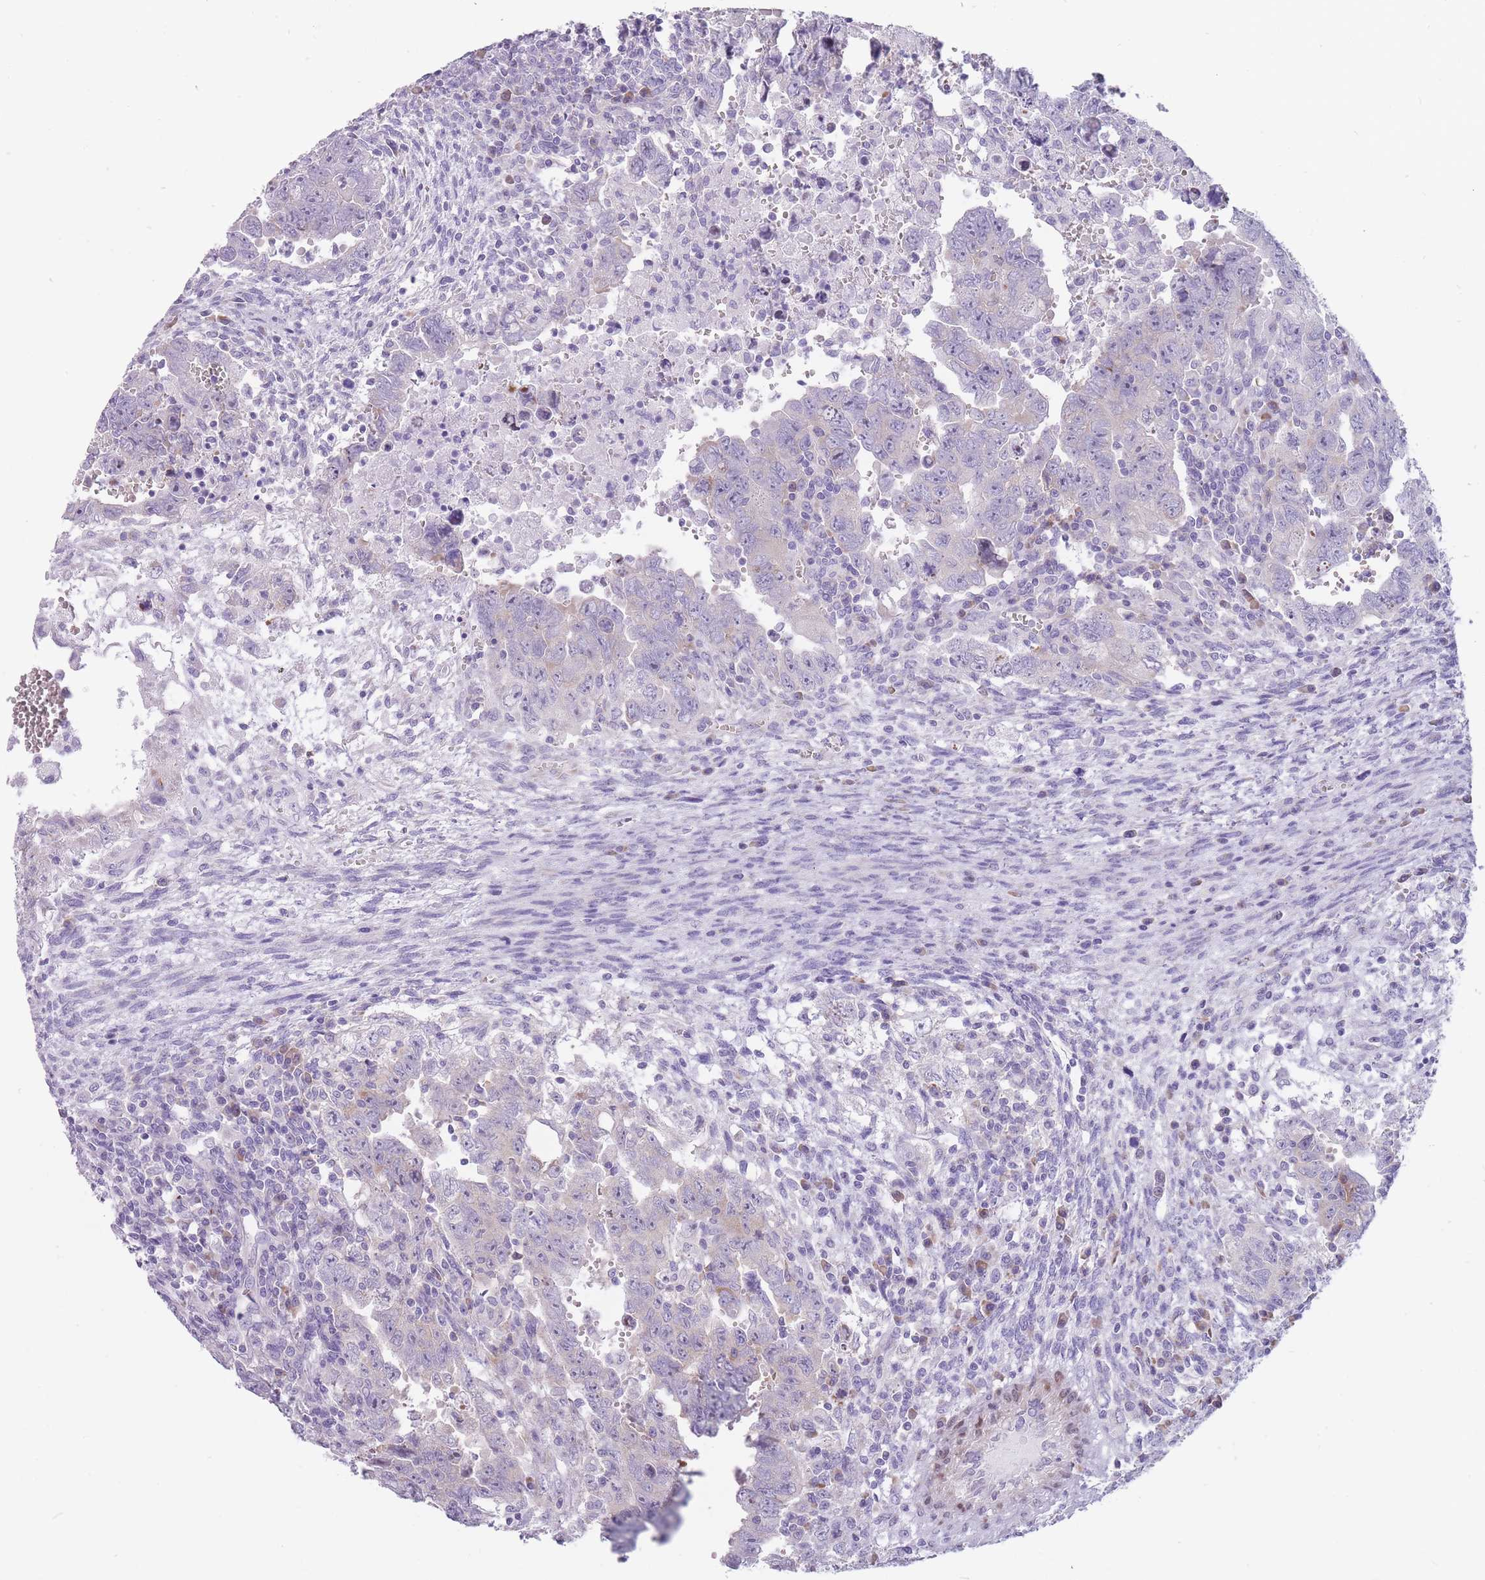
{"staining": {"intensity": "negative", "quantity": "none", "location": "none"}, "tissue": "testis cancer", "cell_type": "Tumor cells", "image_type": "cancer", "snomed": [{"axis": "morphology", "description": "Carcinoma, Embryonal, NOS"}, {"axis": "topography", "description": "Testis"}], "caption": "Immunohistochemical staining of testis cancer (embryonal carcinoma) exhibits no significant positivity in tumor cells.", "gene": "RPL18", "patient": {"sex": "male", "age": 28}}